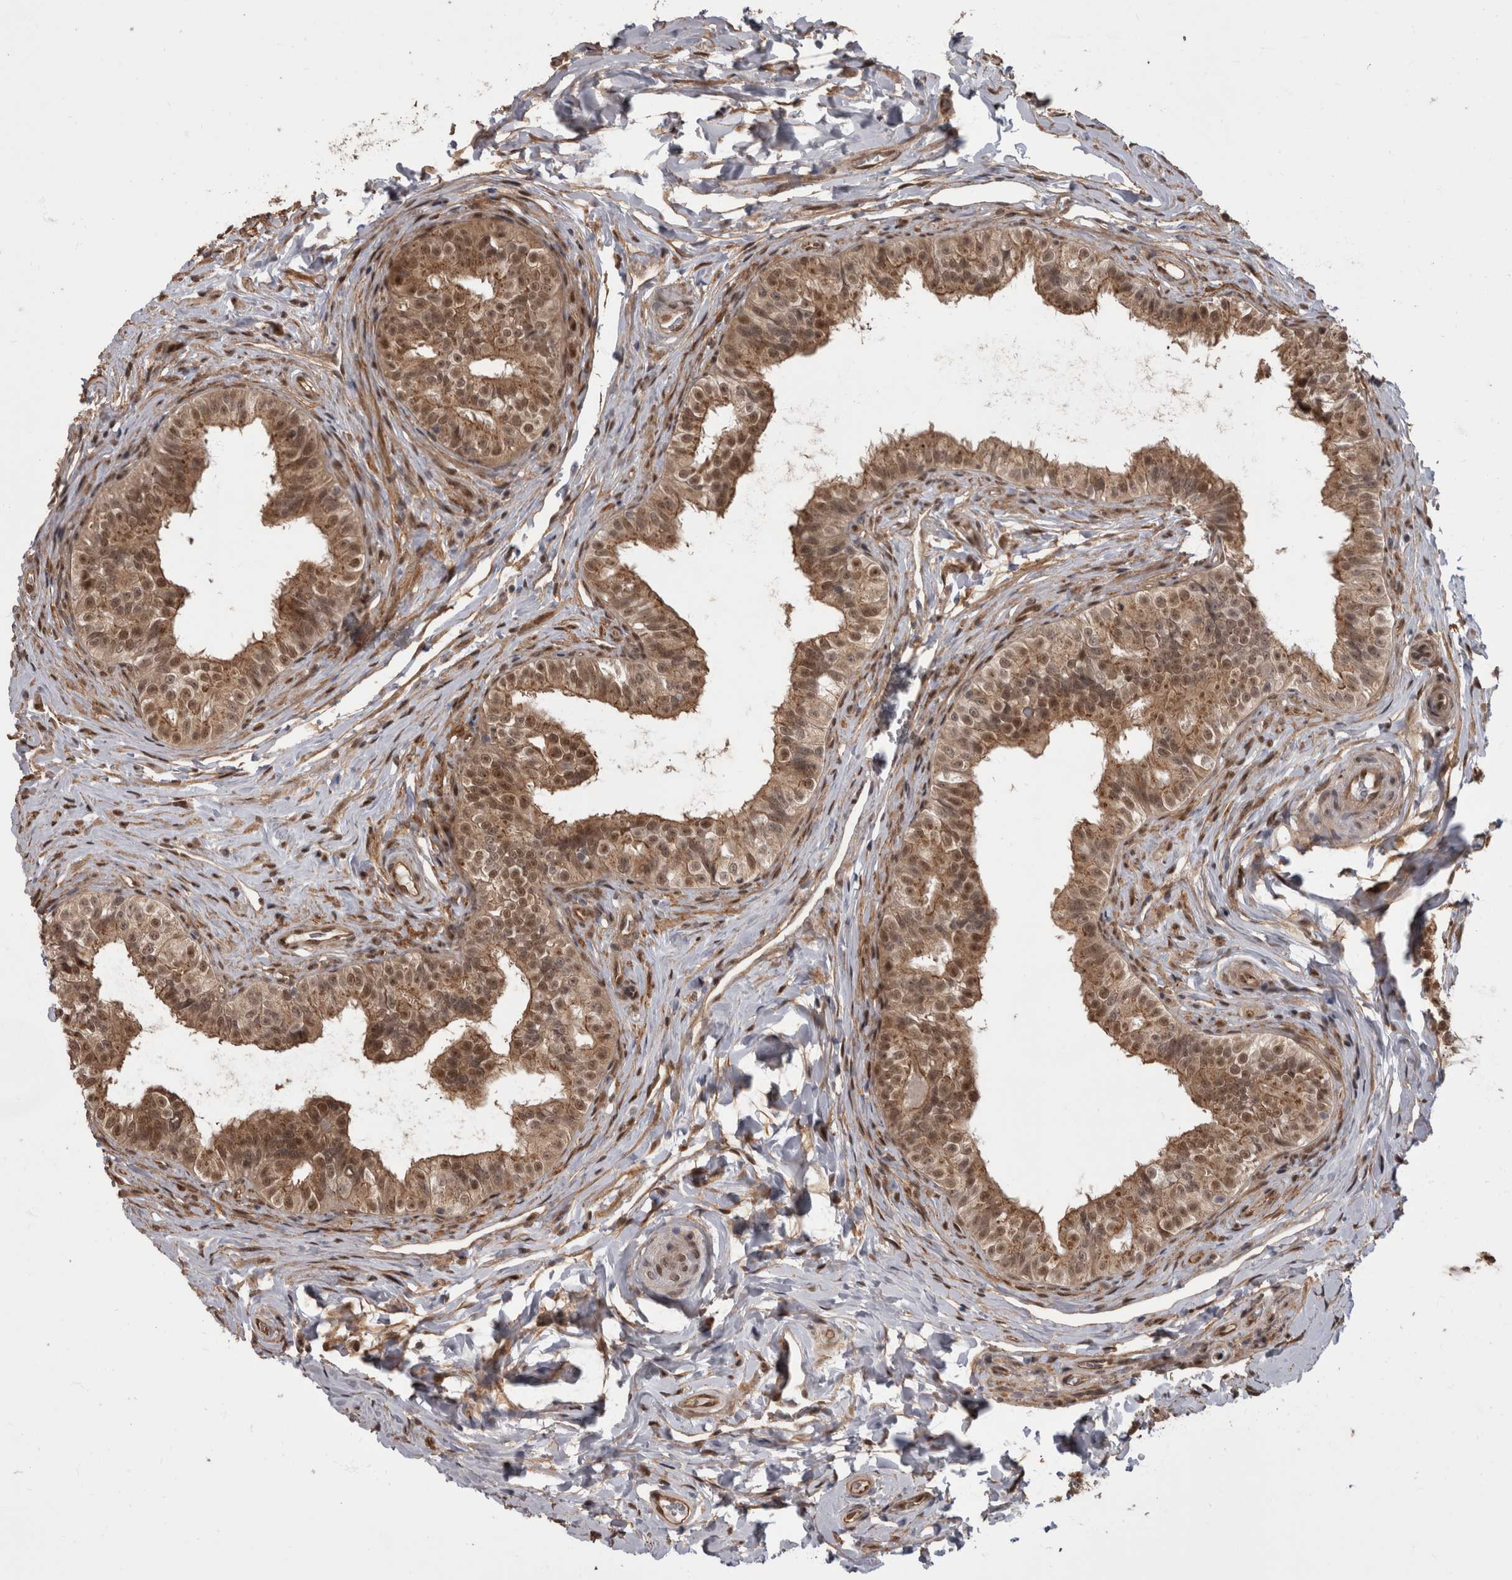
{"staining": {"intensity": "moderate", "quantity": ">75%", "location": "cytoplasmic/membranous,nuclear"}, "tissue": "epididymis", "cell_type": "Glandular cells", "image_type": "normal", "snomed": [{"axis": "morphology", "description": "Normal tissue, NOS"}, {"axis": "topography", "description": "Epididymis"}], "caption": "Unremarkable epididymis was stained to show a protein in brown. There is medium levels of moderate cytoplasmic/membranous,nuclear expression in about >75% of glandular cells. The protein is stained brown, and the nuclei are stained in blue (DAB (3,3'-diaminobenzidine) IHC with brightfield microscopy, high magnification).", "gene": "AKT3", "patient": {"sex": "male", "age": 49}}